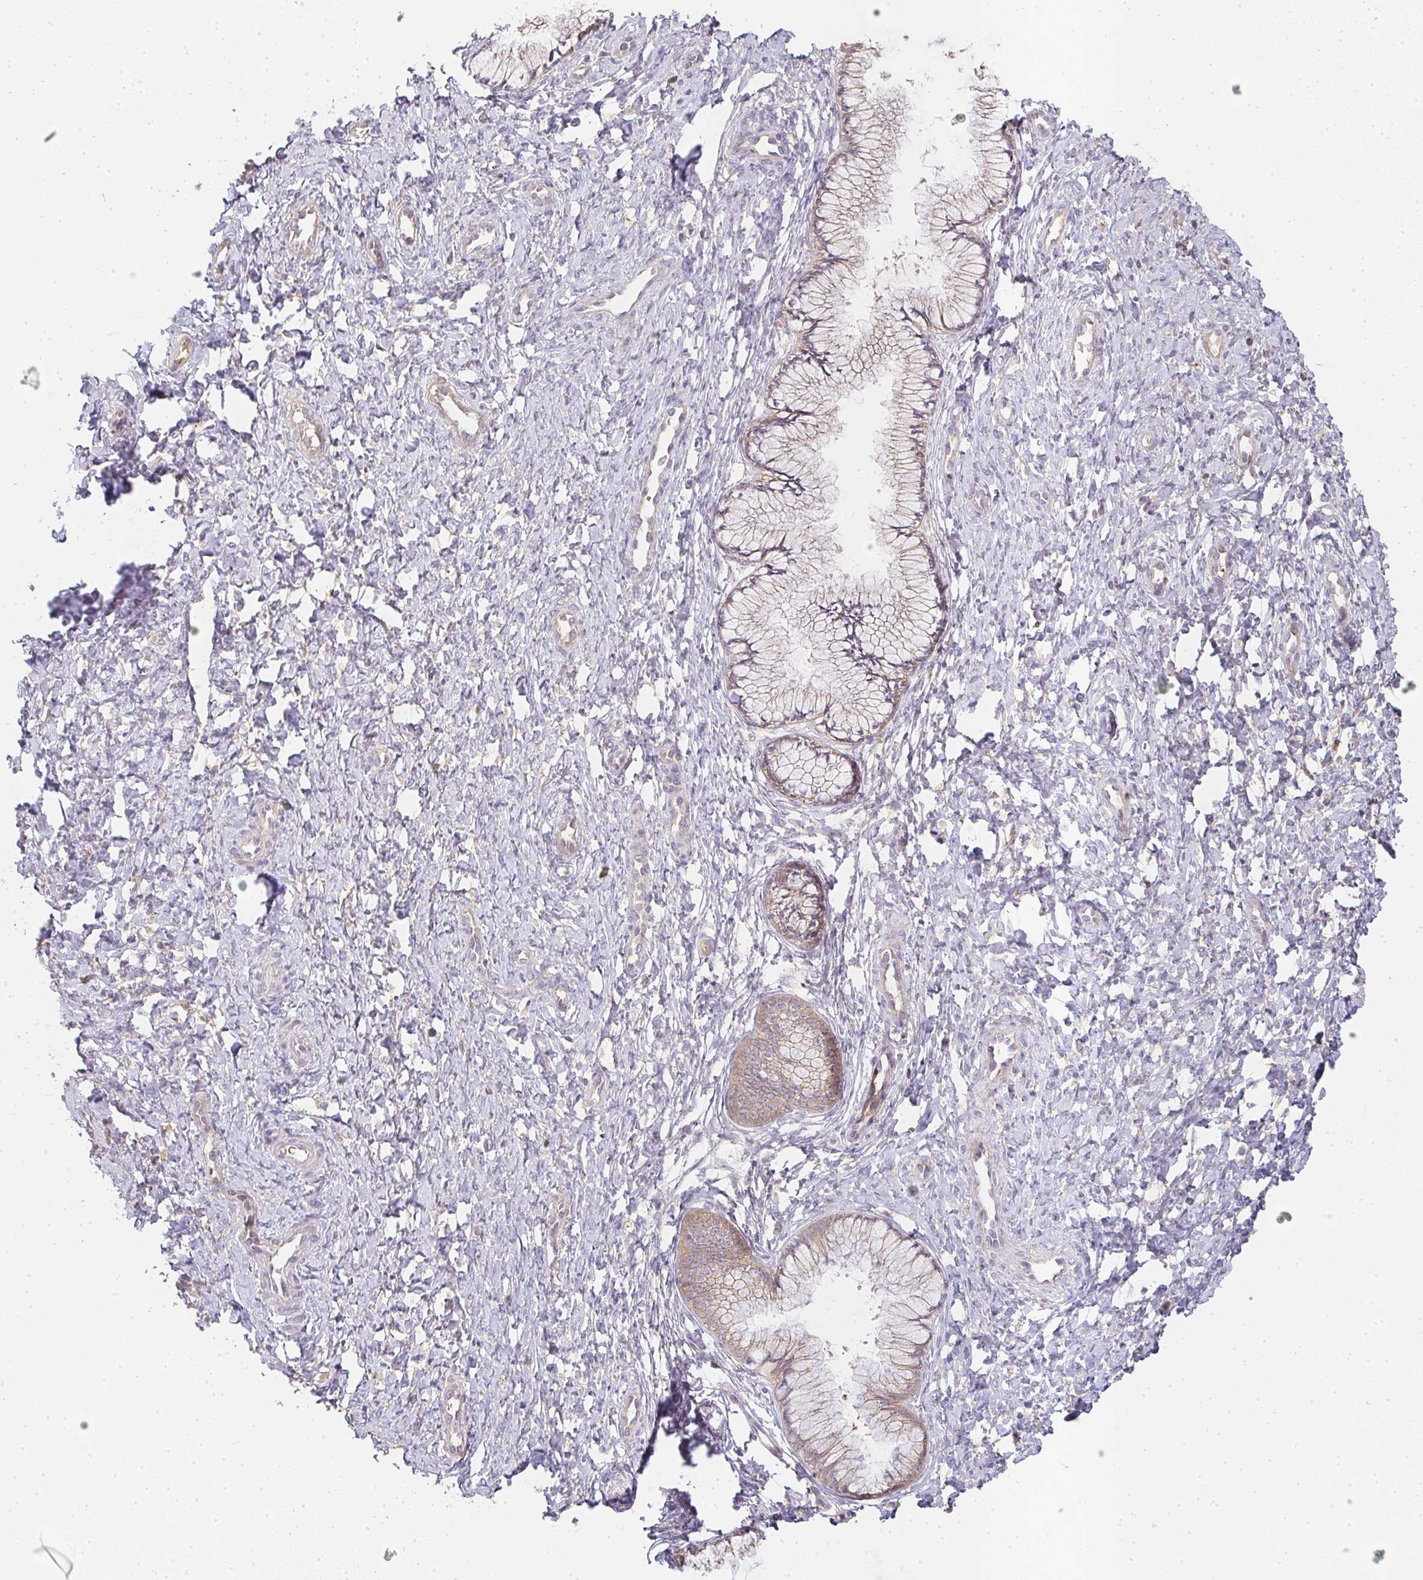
{"staining": {"intensity": "weak", "quantity": "<25%", "location": "cytoplasmic/membranous"}, "tissue": "cervix", "cell_type": "Glandular cells", "image_type": "normal", "snomed": [{"axis": "morphology", "description": "Normal tissue, NOS"}, {"axis": "topography", "description": "Cervix"}], "caption": "Histopathology image shows no significant protein staining in glandular cells of normal cervix.", "gene": "SLC35B3", "patient": {"sex": "female", "age": 37}}